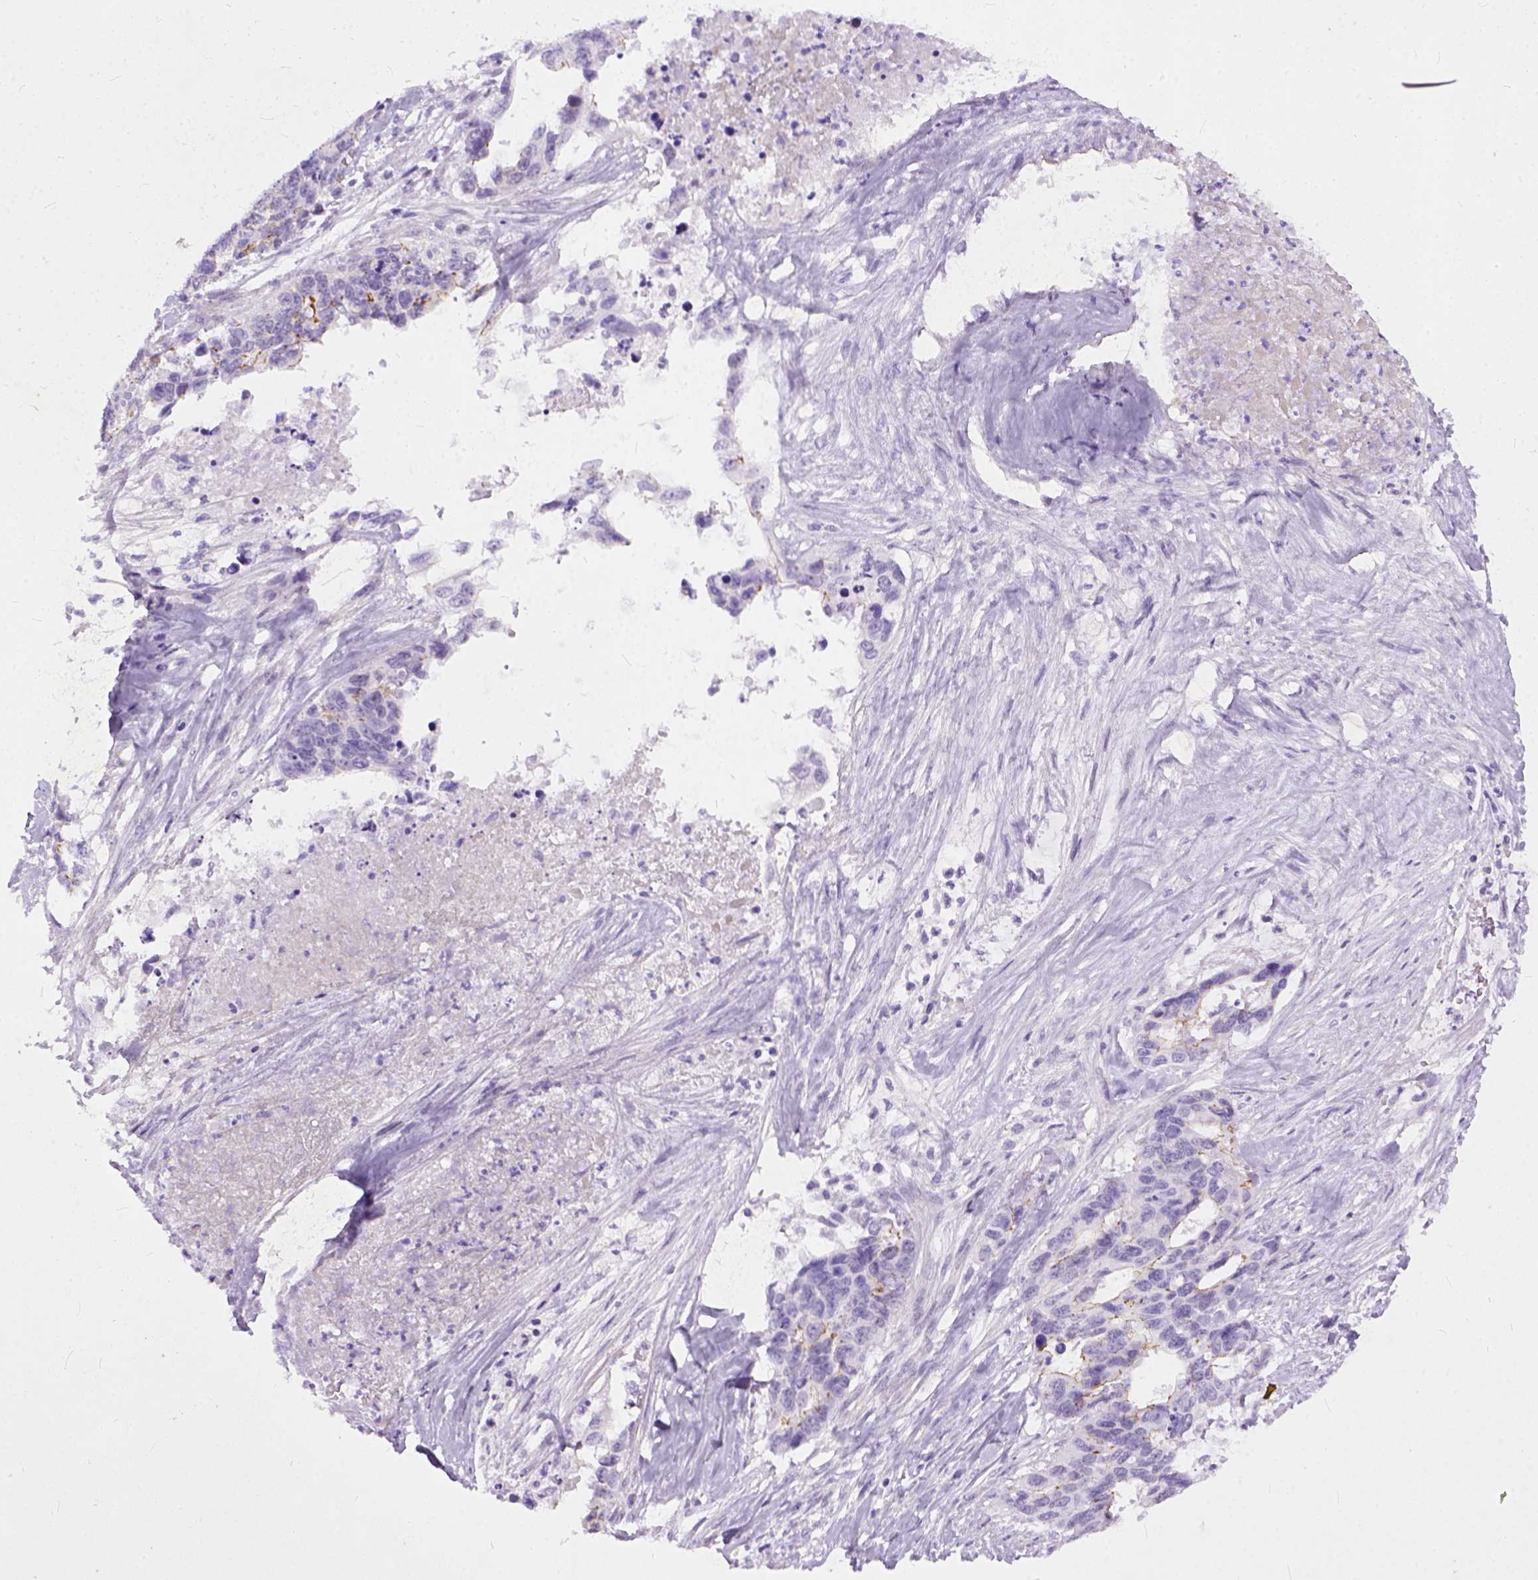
{"staining": {"intensity": "moderate", "quantity": "25%-75%", "location": "cytoplasmic/membranous"}, "tissue": "ovarian cancer", "cell_type": "Tumor cells", "image_type": "cancer", "snomed": [{"axis": "morphology", "description": "Cystadenocarcinoma, serous, NOS"}, {"axis": "topography", "description": "Ovary"}], "caption": "This is a histology image of immunohistochemistry staining of ovarian serous cystadenocarcinoma, which shows moderate staining in the cytoplasmic/membranous of tumor cells.", "gene": "ADGRF1", "patient": {"sex": "female", "age": 69}}